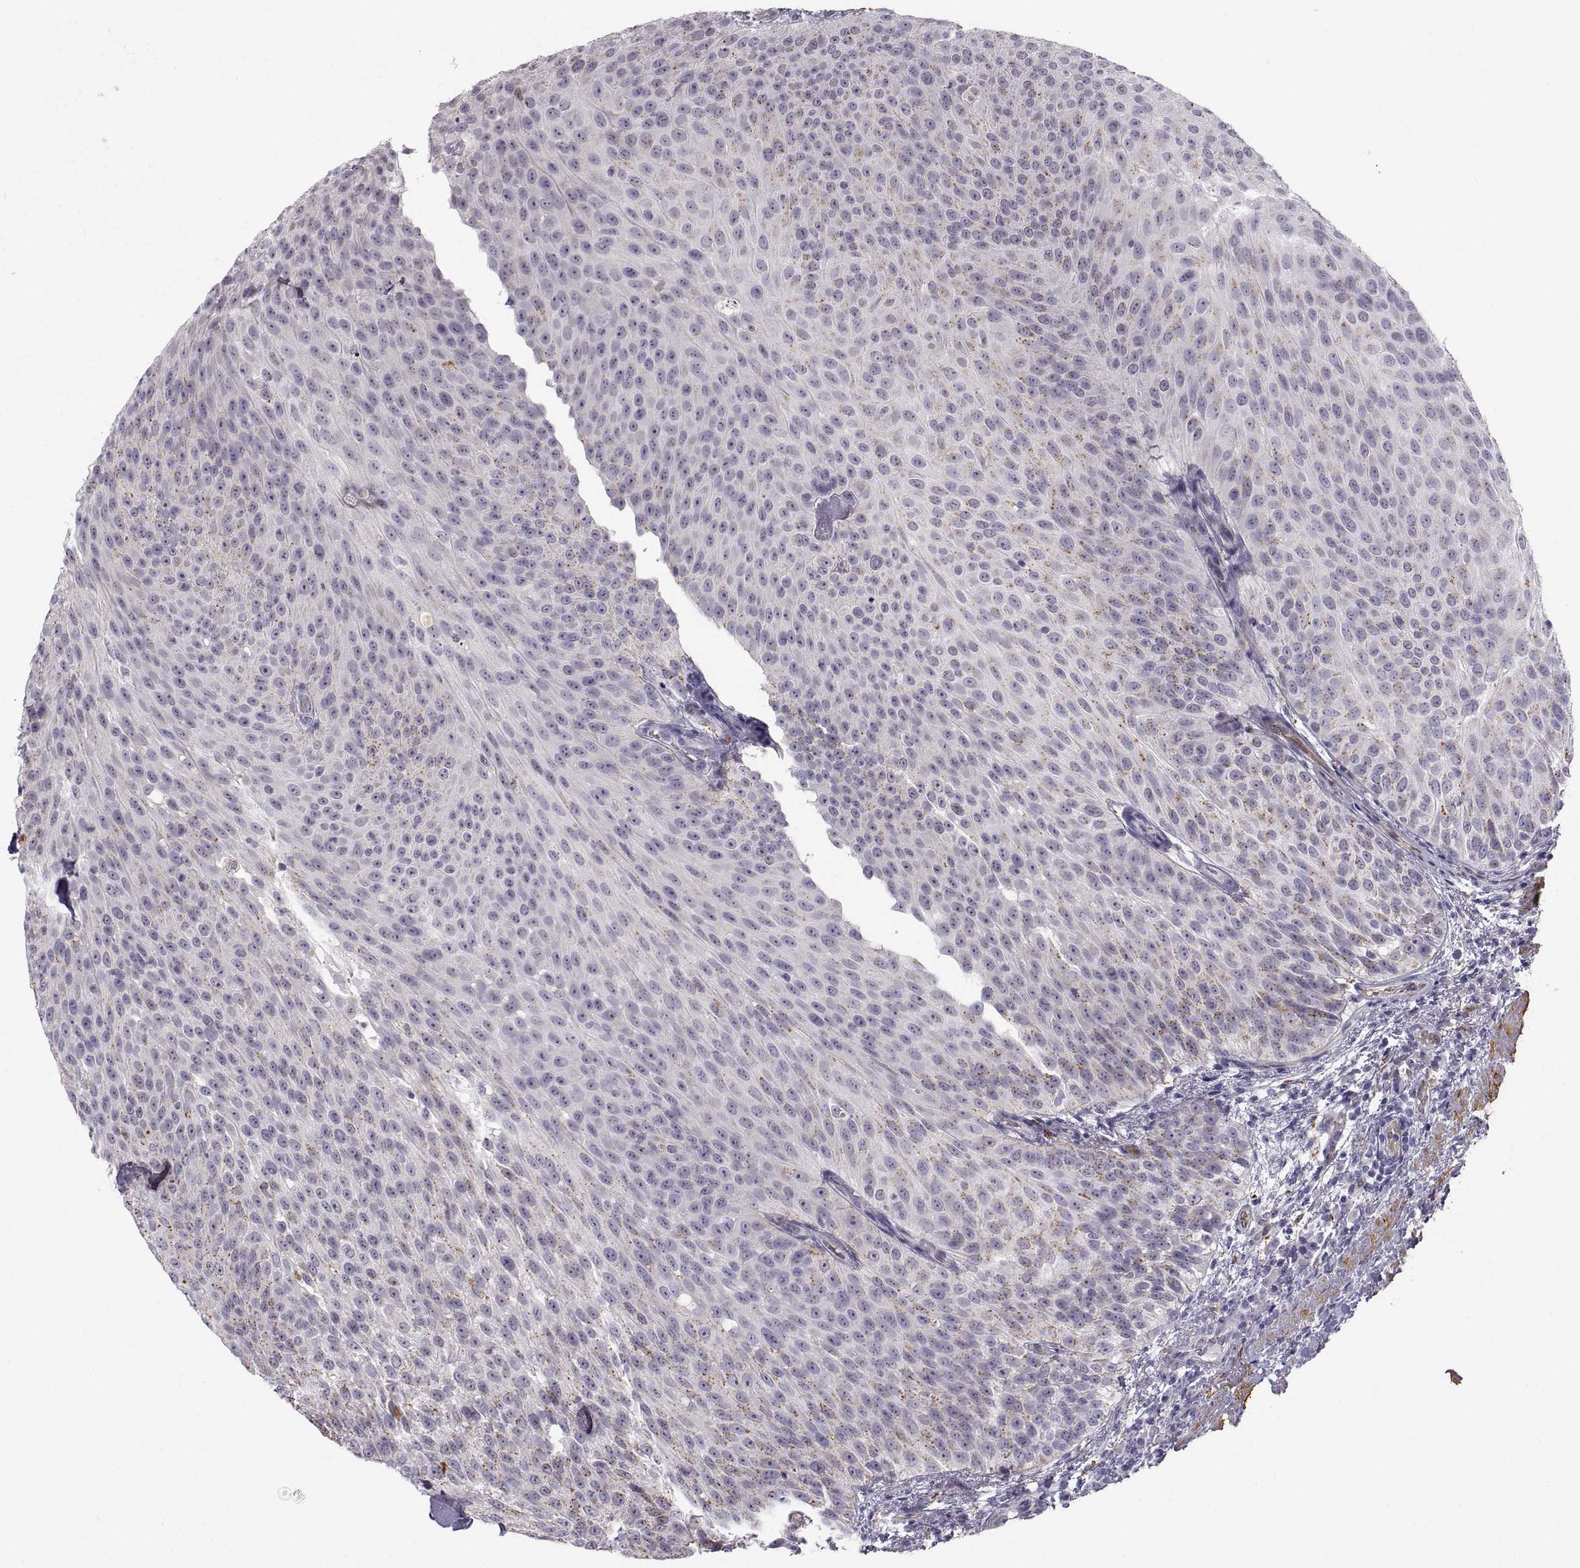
{"staining": {"intensity": "negative", "quantity": "none", "location": "none"}, "tissue": "urothelial cancer", "cell_type": "Tumor cells", "image_type": "cancer", "snomed": [{"axis": "morphology", "description": "Urothelial carcinoma, Low grade"}, {"axis": "topography", "description": "Urinary bladder"}], "caption": "High power microscopy image of an immunohistochemistry (IHC) photomicrograph of urothelial carcinoma (low-grade), revealing no significant expression in tumor cells. Brightfield microscopy of immunohistochemistry (IHC) stained with DAB (brown) and hematoxylin (blue), captured at high magnification.", "gene": "PGM5", "patient": {"sex": "male", "age": 78}}